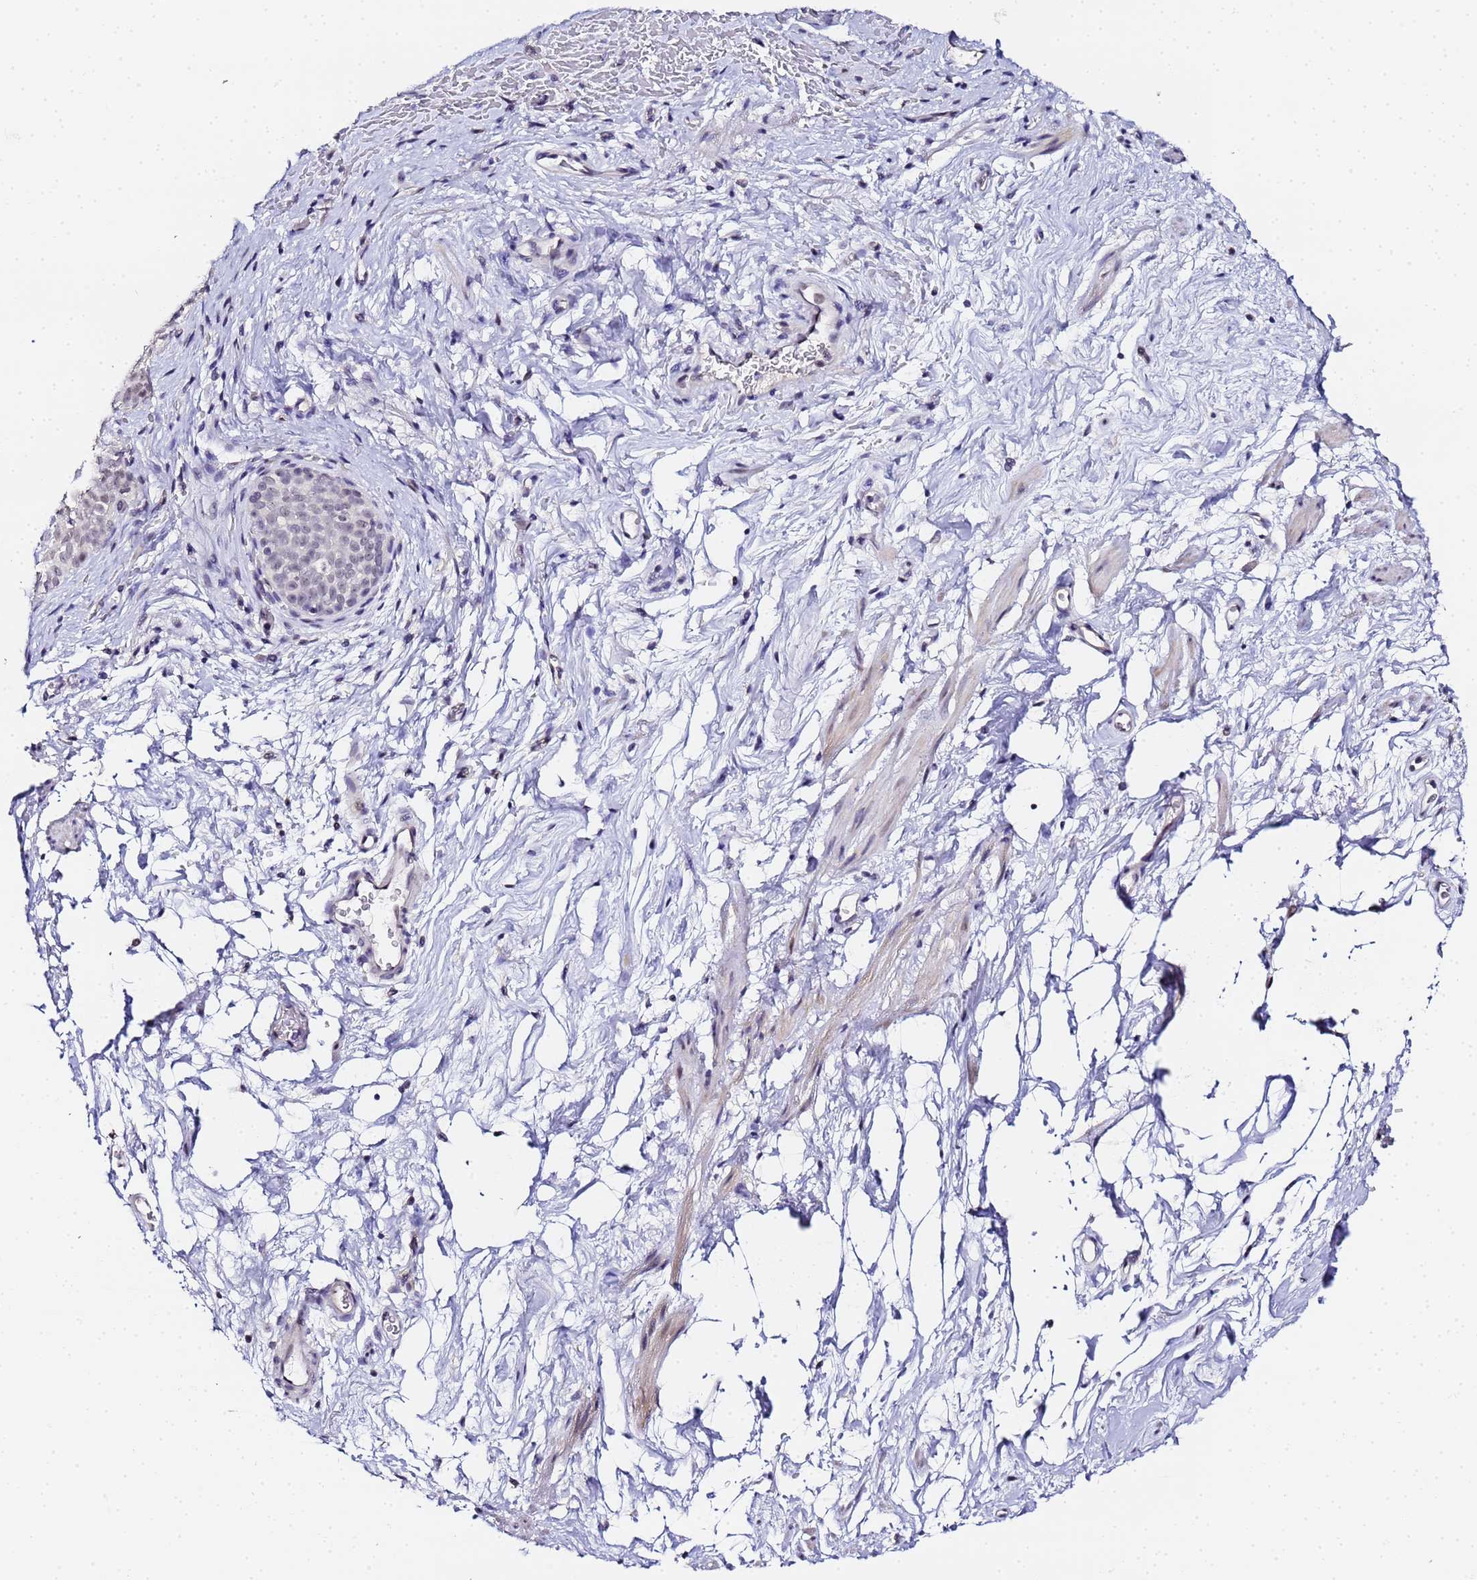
{"staining": {"intensity": "weak", "quantity": "<25%", "location": "nuclear"}, "tissue": "smooth muscle", "cell_type": "Smooth muscle cells", "image_type": "normal", "snomed": [{"axis": "morphology", "description": "Normal tissue, NOS"}, {"axis": "topography", "description": "Smooth muscle"}, {"axis": "topography", "description": "Peripheral nerve tissue"}], "caption": "Immunohistochemistry of benign human smooth muscle demonstrates no positivity in smooth muscle cells.", "gene": "LSM3", "patient": {"sex": "male", "age": 69}}